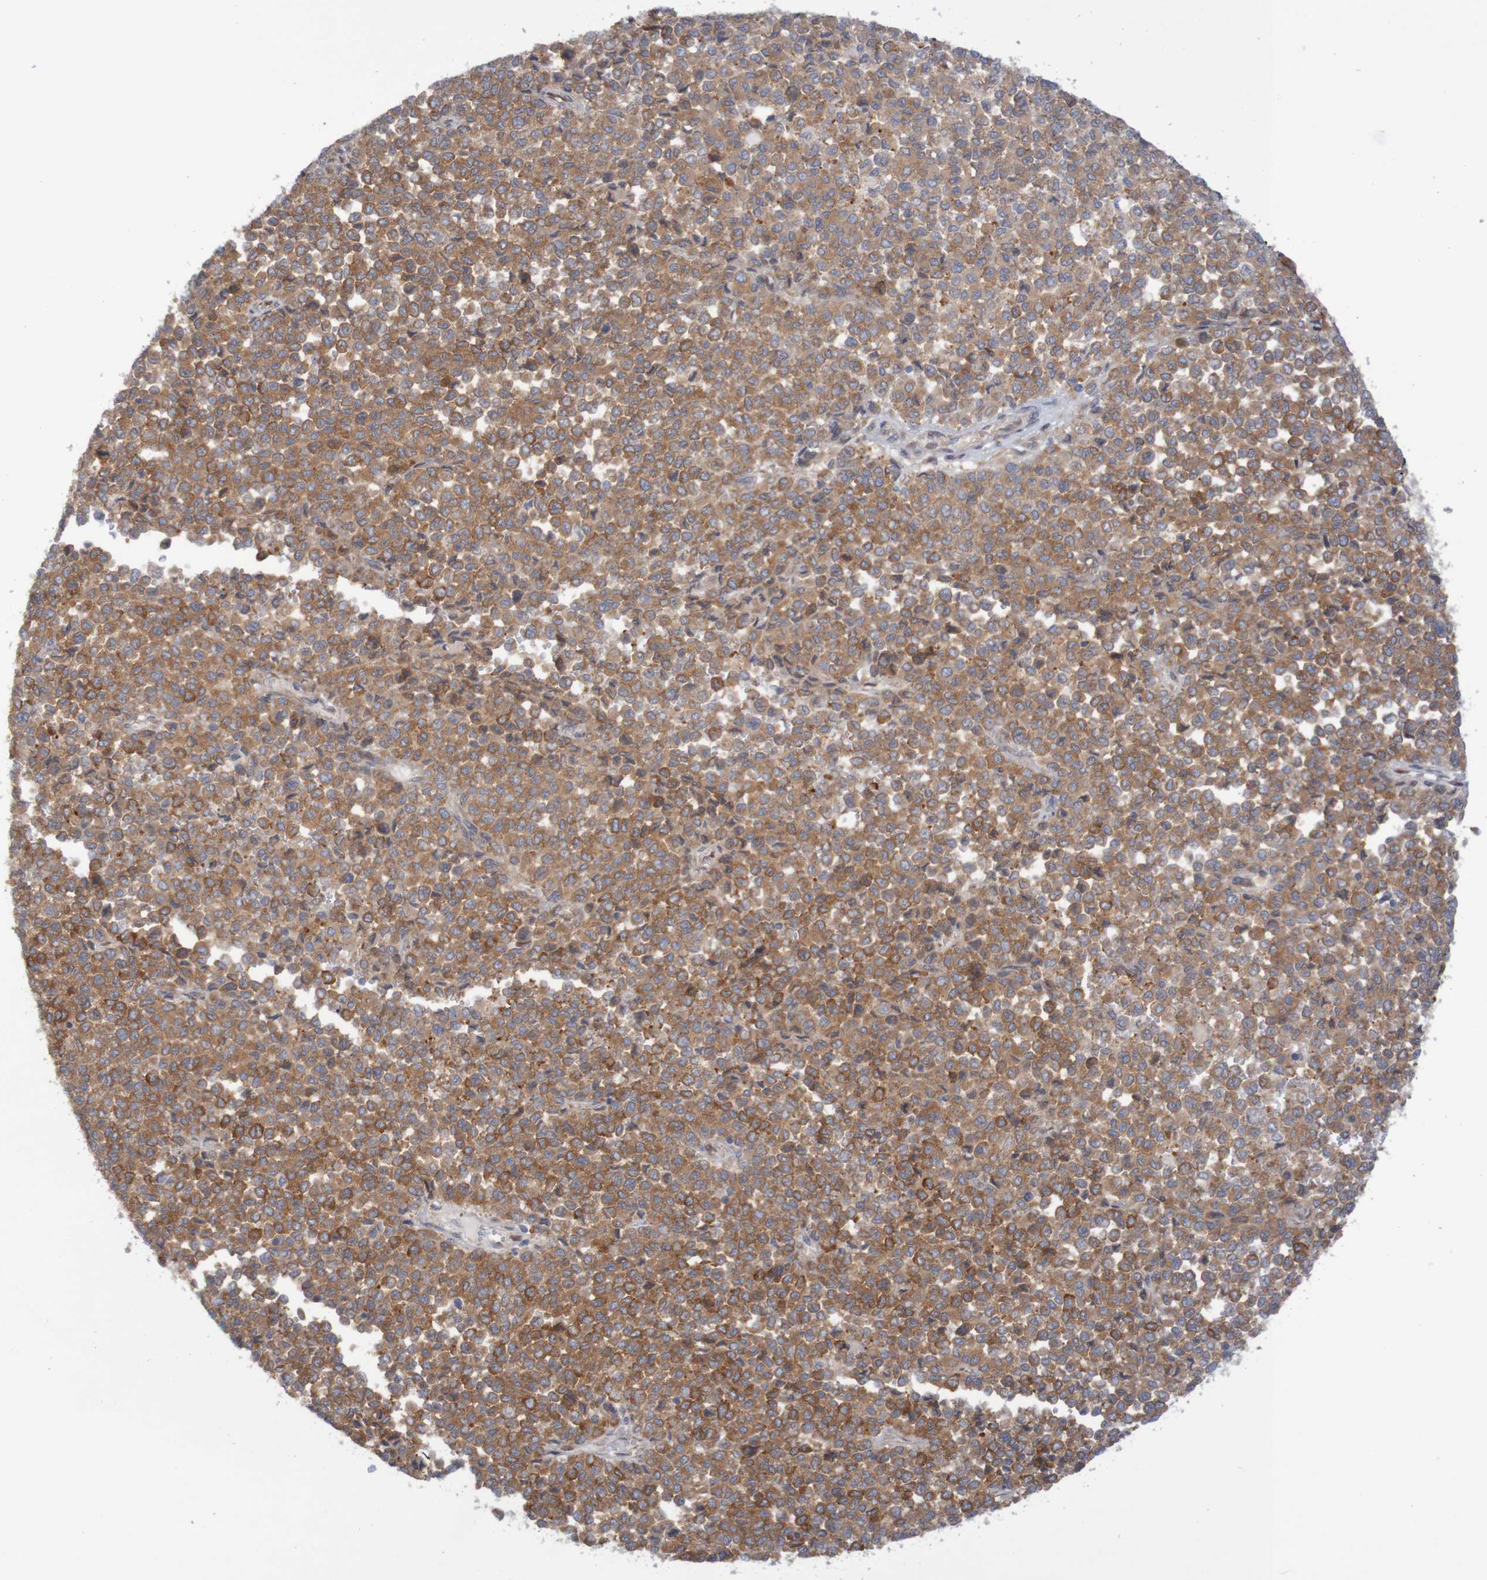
{"staining": {"intensity": "moderate", "quantity": ">75%", "location": "cytoplasmic/membranous"}, "tissue": "melanoma", "cell_type": "Tumor cells", "image_type": "cancer", "snomed": [{"axis": "morphology", "description": "Malignant melanoma, Metastatic site"}, {"axis": "topography", "description": "Pancreas"}], "caption": "Melanoma stained for a protein (brown) demonstrates moderate cytoplasmic/membranous positive positivity in about >75% of tumor cells.", "gene": "LRRC47", "patient": {"sex": "female", "age": 30}}